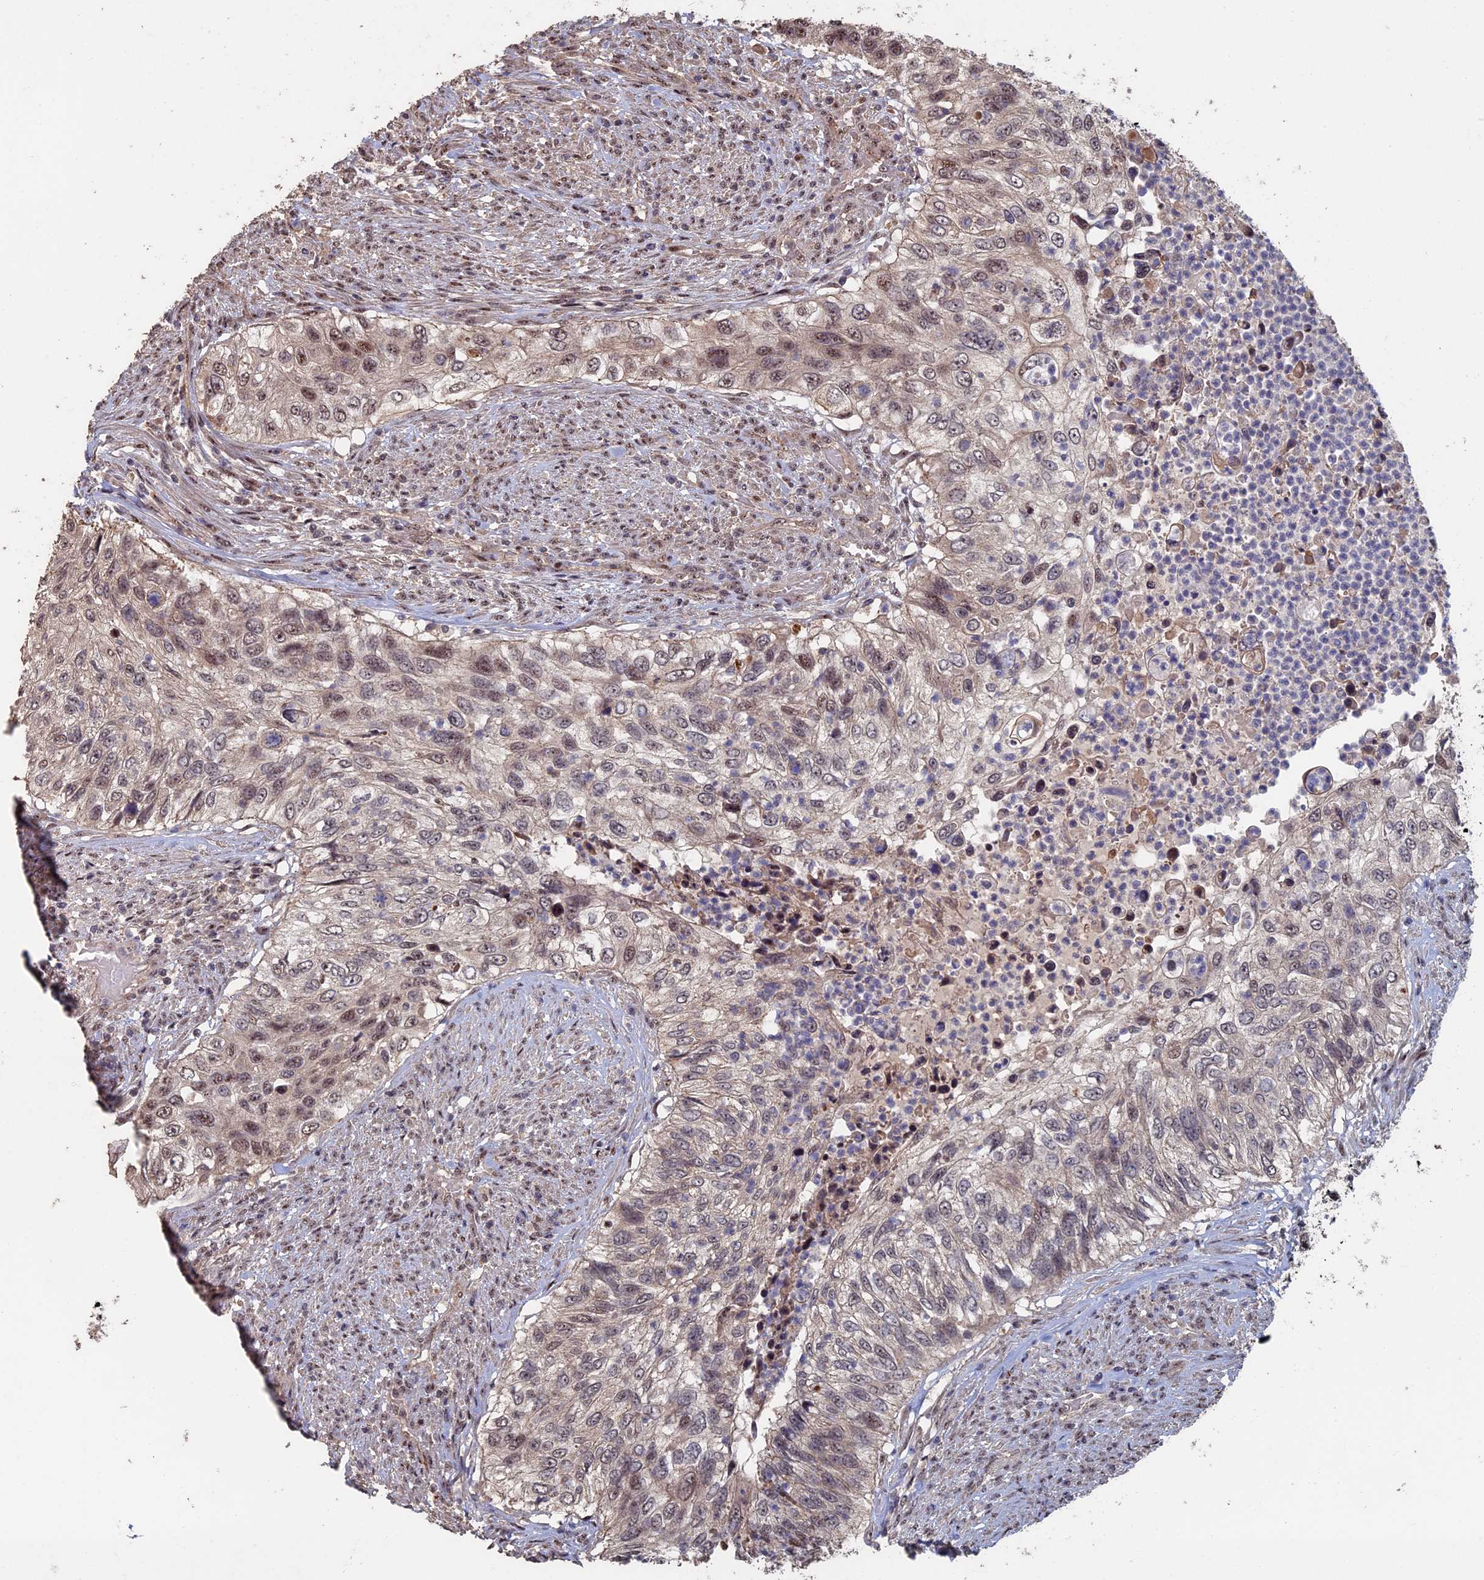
{"staining": {"intensity": "moderate", "quantity": "25%-75%", "location": "nuclear"}, "tissue": "urothelial cancer", "cell_type": "Tumor cells", "image_type": "cancer", "snomed": [{"axis": "morphology", "description": "Urothelial carcinoma, High grade"}, {"axis": "topography", "description": "Urinary bladder"}], "caption": "A histopathology image showing moderate nuclear staining in approximately 25%-75% of tumor cells in high-grade urothelial carcinoma, as visualized by brown immunohistochemical staining.", "gene": "KIAA1328", "patient": {"sex": "female", "age": 60}}